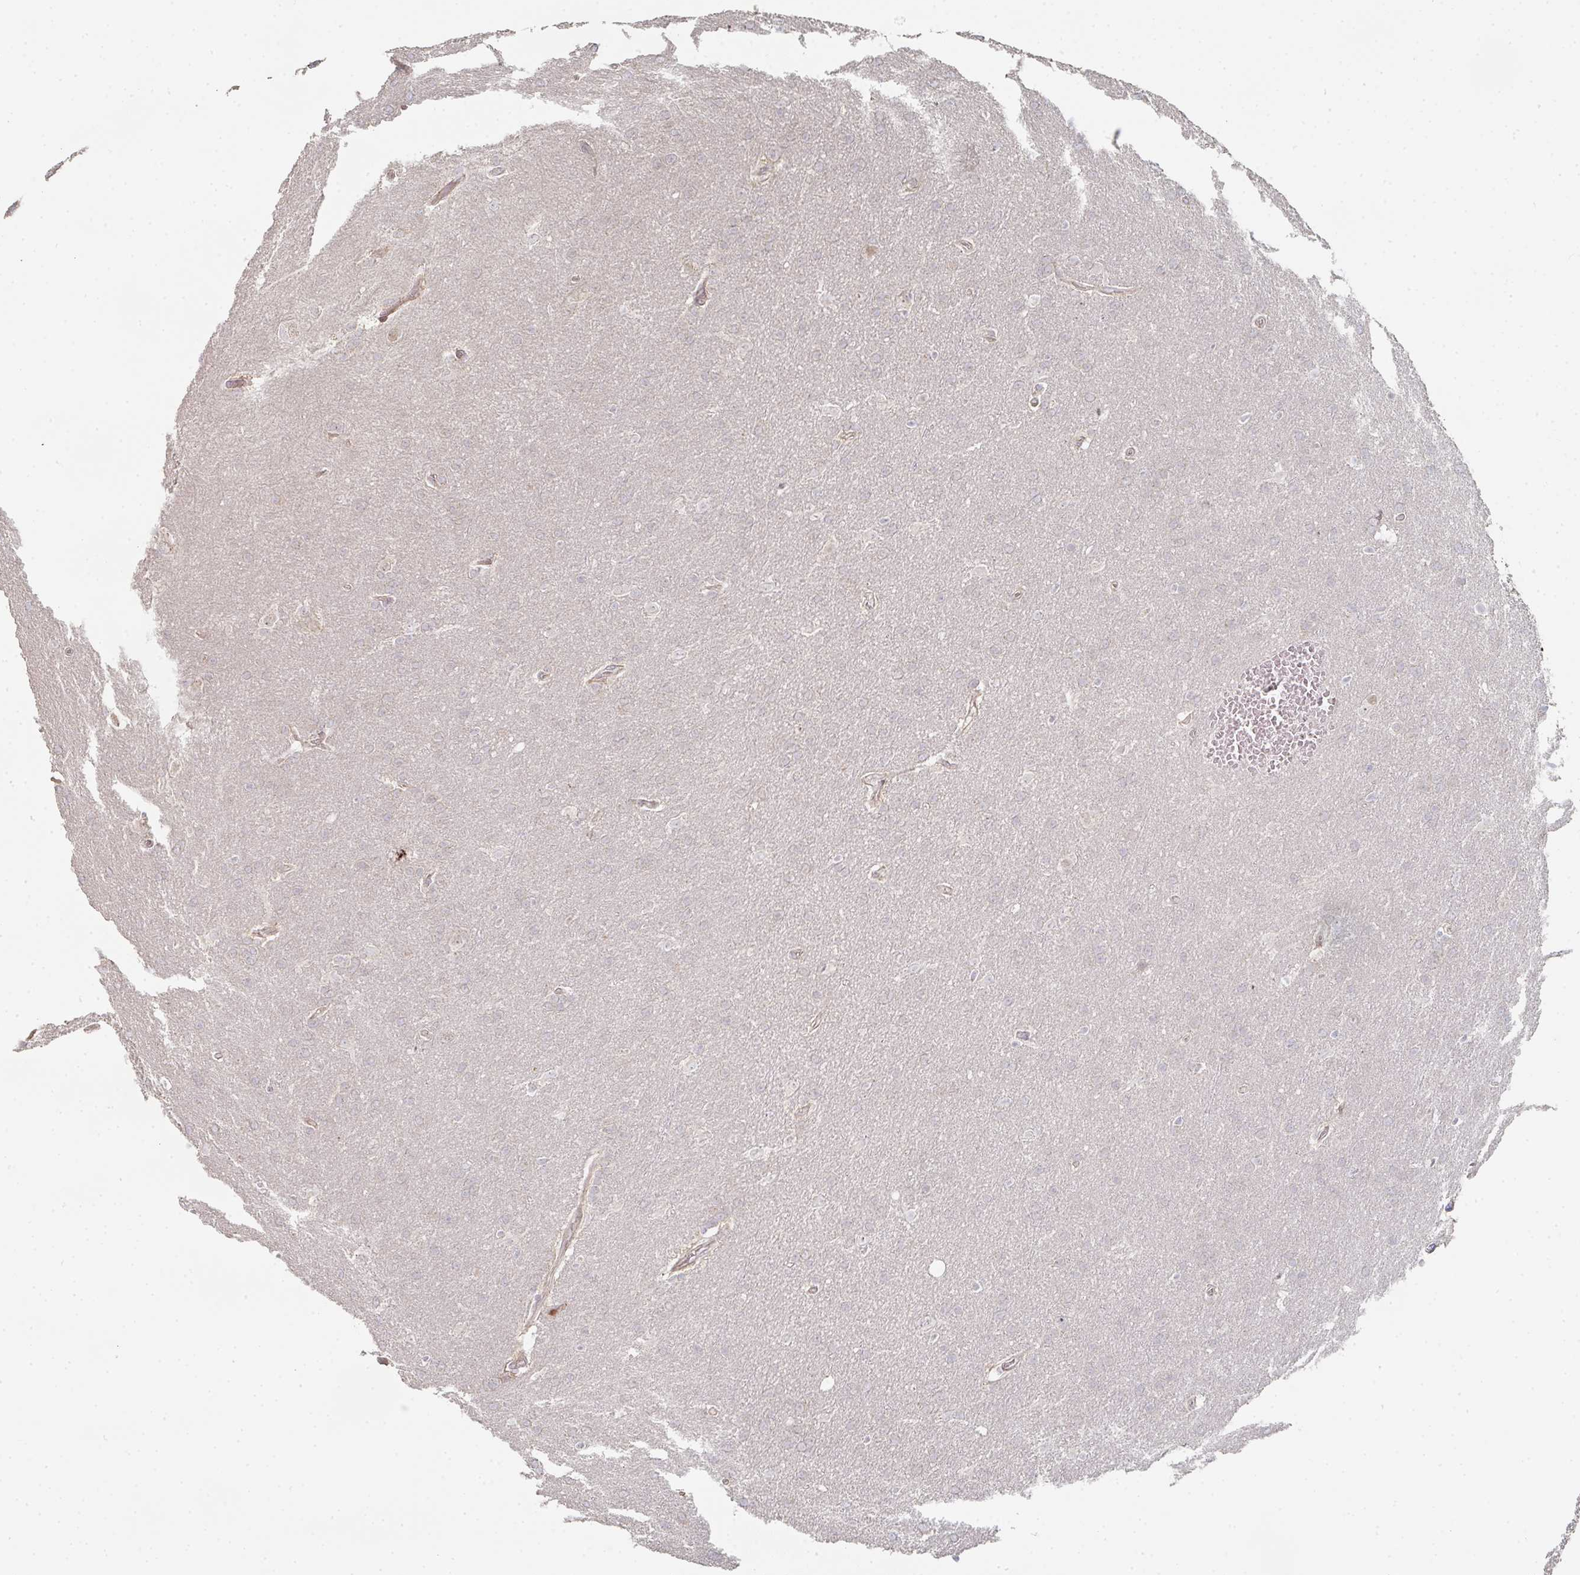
{"staining": {"intensity": "negative", "quantity": "none", "location": "none"}, "tissue": "glioma", "cell_type": "Tumor cells", "image_type": "cancer", "snomed": [{"axis": "morphology", "description": "Glioma, malignant, Low grade"}, {"axis": "topography", "description": "Brain"}], "caption": "DAB immunohistochemical staining of glioma reveals no significant positivity in tumor cells.", "gene": "ZNF526", "patient": {"sex": "female", "age": 32}}